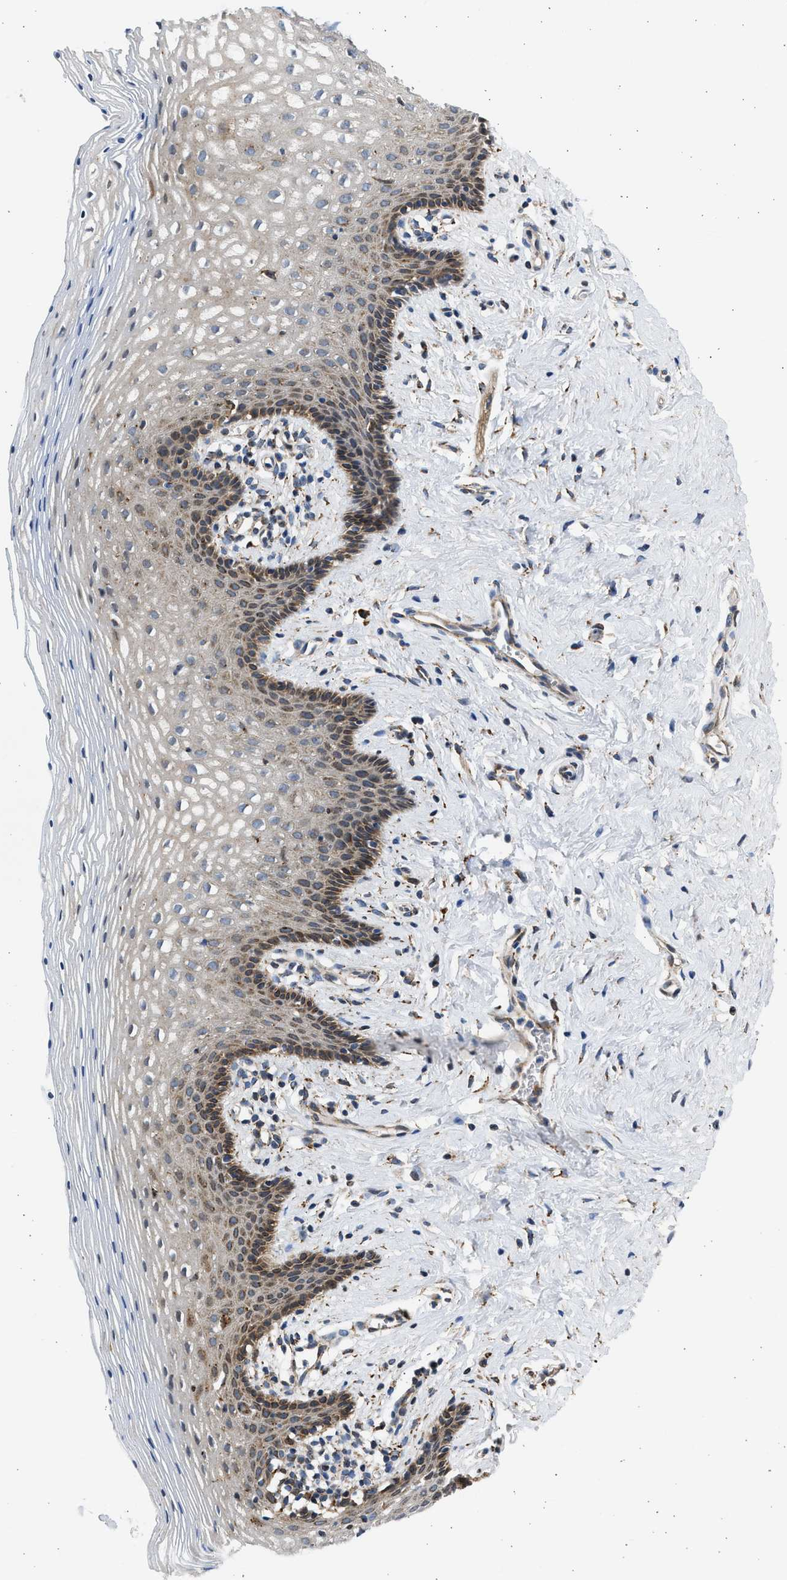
{"staining": {"intensity": "moderate", "quantity": "<25%", "location": "cytoplasmic/membranous"}, "tissue": "vagina", "cell_type": "Squamous epithelial cells", "image_type": "normal", "snomed": [{"axis": "morphology", "description": "Normal tissue, NOS"}, {"axis": "topography", "description": "Vagina"}], "caption": "Immunohistochemical staining of unremarkable vagina reveals low levels of moderate cytoplasmic/membranous positivity in about <25% of squamous epithelial cells.", "gene": "PLD2", "patient": {"sex": "female", "age": 32}}